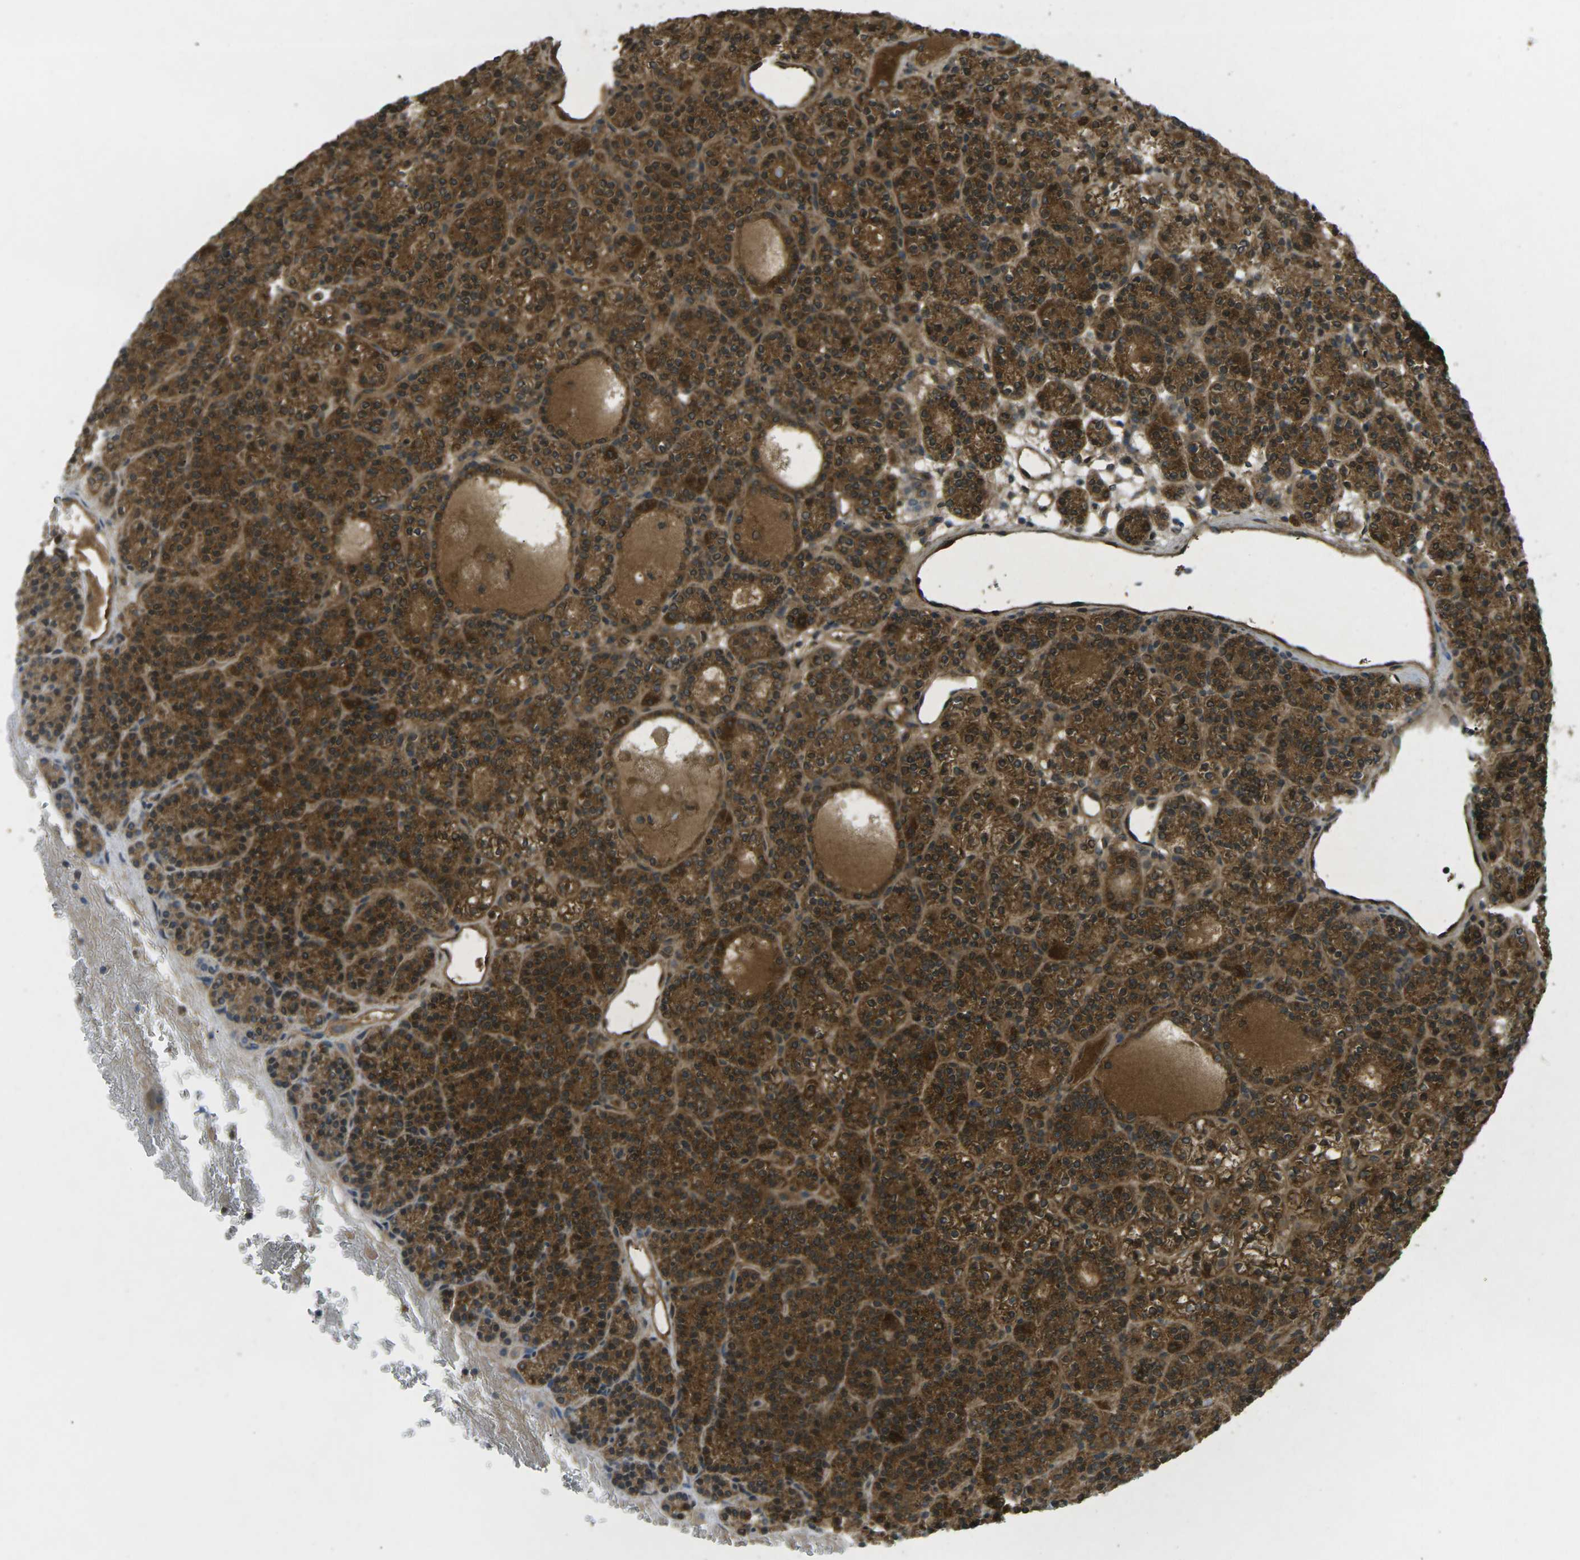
{"staining": {"intensity": "strong", "quantity": ">75%", "location": "cytoplasmic/membranous"}, "tissue": "parathyroid gland", "cell_type": "Glandular cells", "image_type": "normal", "snomed": [{"axis": "morphology", "description": "Normal tissue, NOS"}, {"axis": "morphology", "description": "Adenoma, NOS"}, {"axis": "topography", "description": "Parathyroid gland"}], "caption": "Immunohistochemistry (IHC) of benign human parathyroid gland shows high levels of strong cytoplasmic/membranous expression in approximately >75% of glandular cells.", "gene": "CHMP3", "patient": {"sex": "female", "age": 64}}